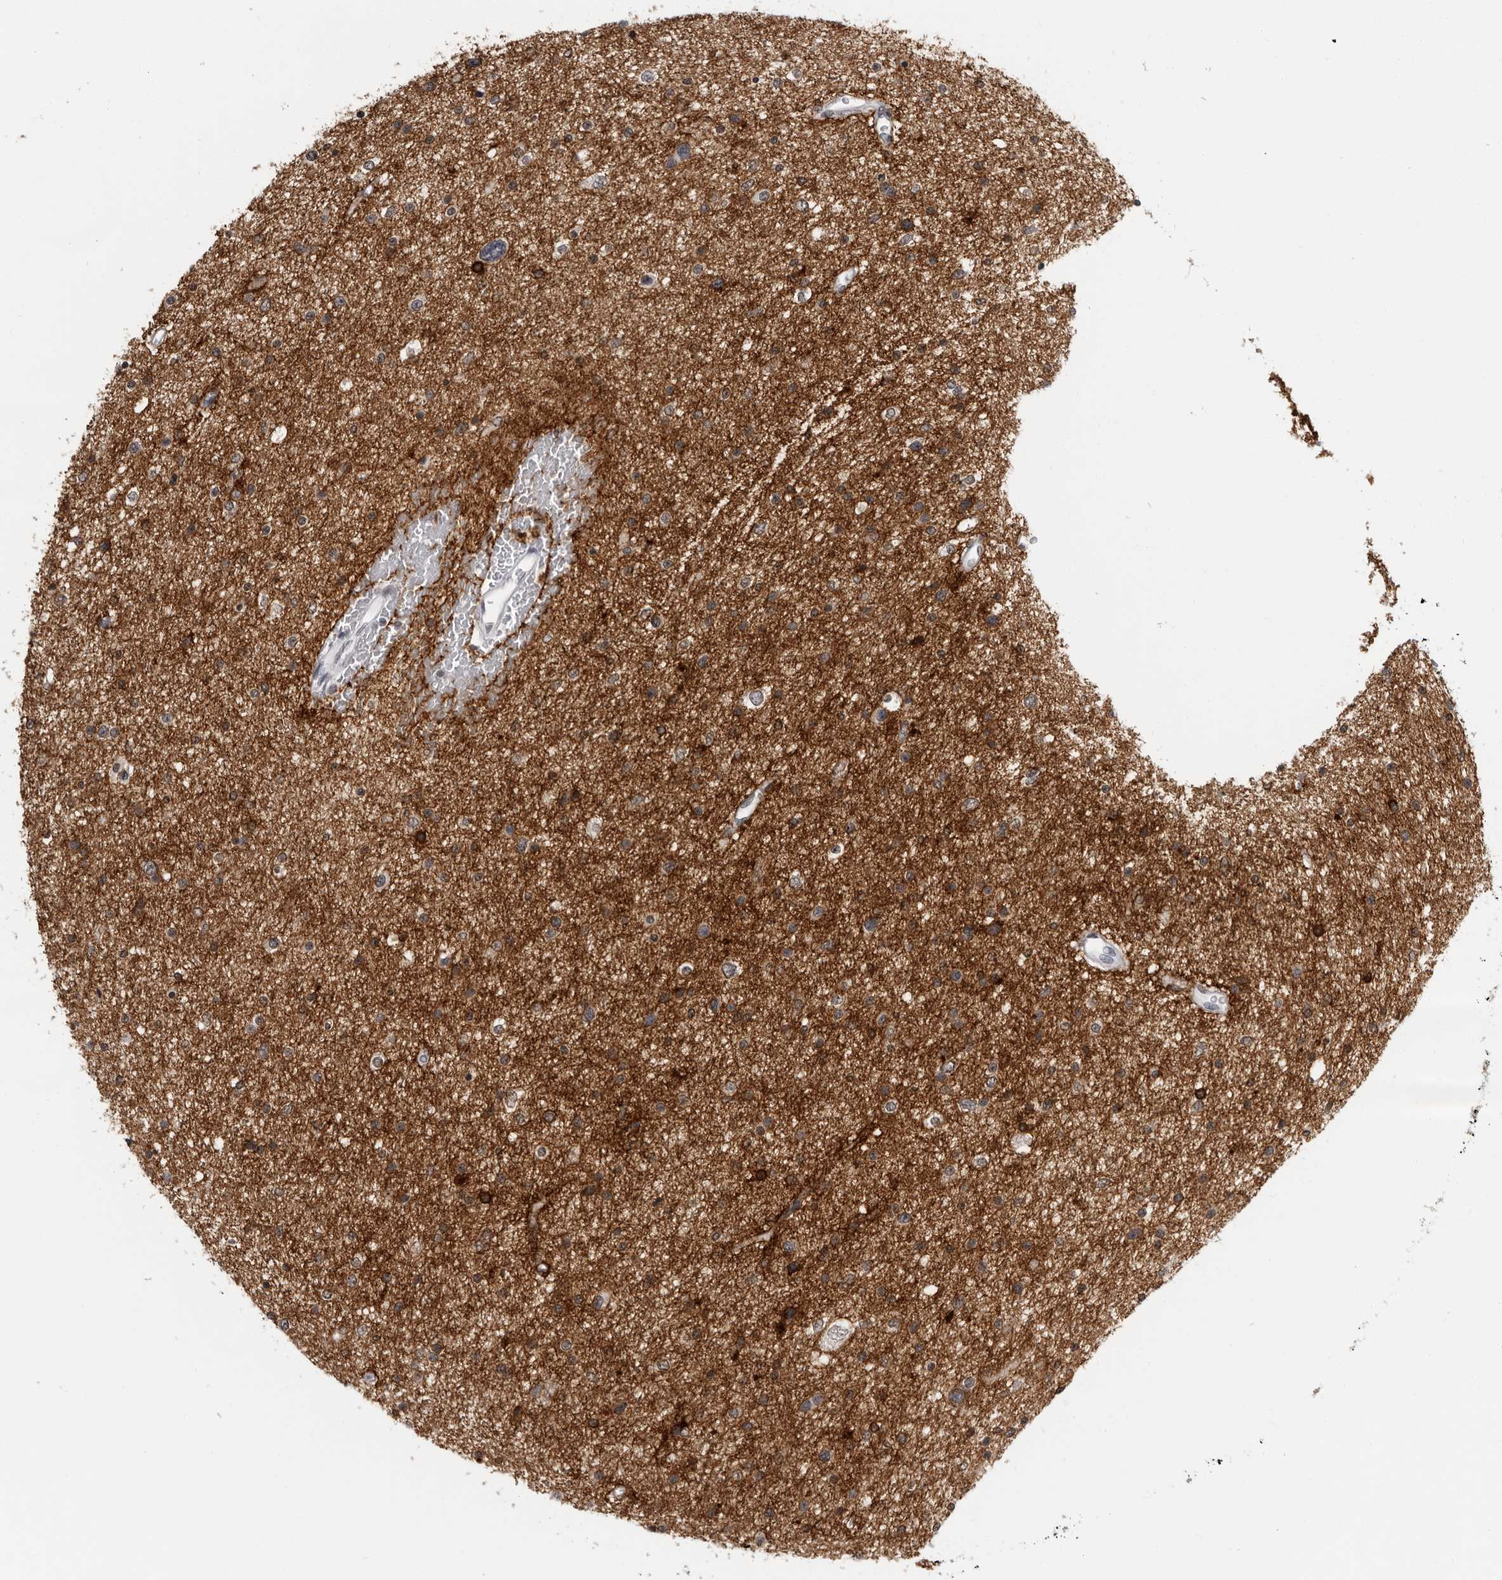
{"staining": {"intensity": "moderate", "quantity": "25%-75%", "location": "cytoplasmic/membranous"}, "tissue": "glioma", "cell_type": "Tumor cells", "image_type": "cancer", "snomed": [{"axis": "morphology", "description": "Glioma, malignant, Low grade"}, {"axis": "topography", "description": "Brain"}], "caption": "A medium amount of moderate cytoplasmic/membranous positivity is present in about 25%-75% of tumor cells in malignant low-grade glioma tissue.", "gene": "HEPACAM", "patient": {"sex": "female", "age": 37}}